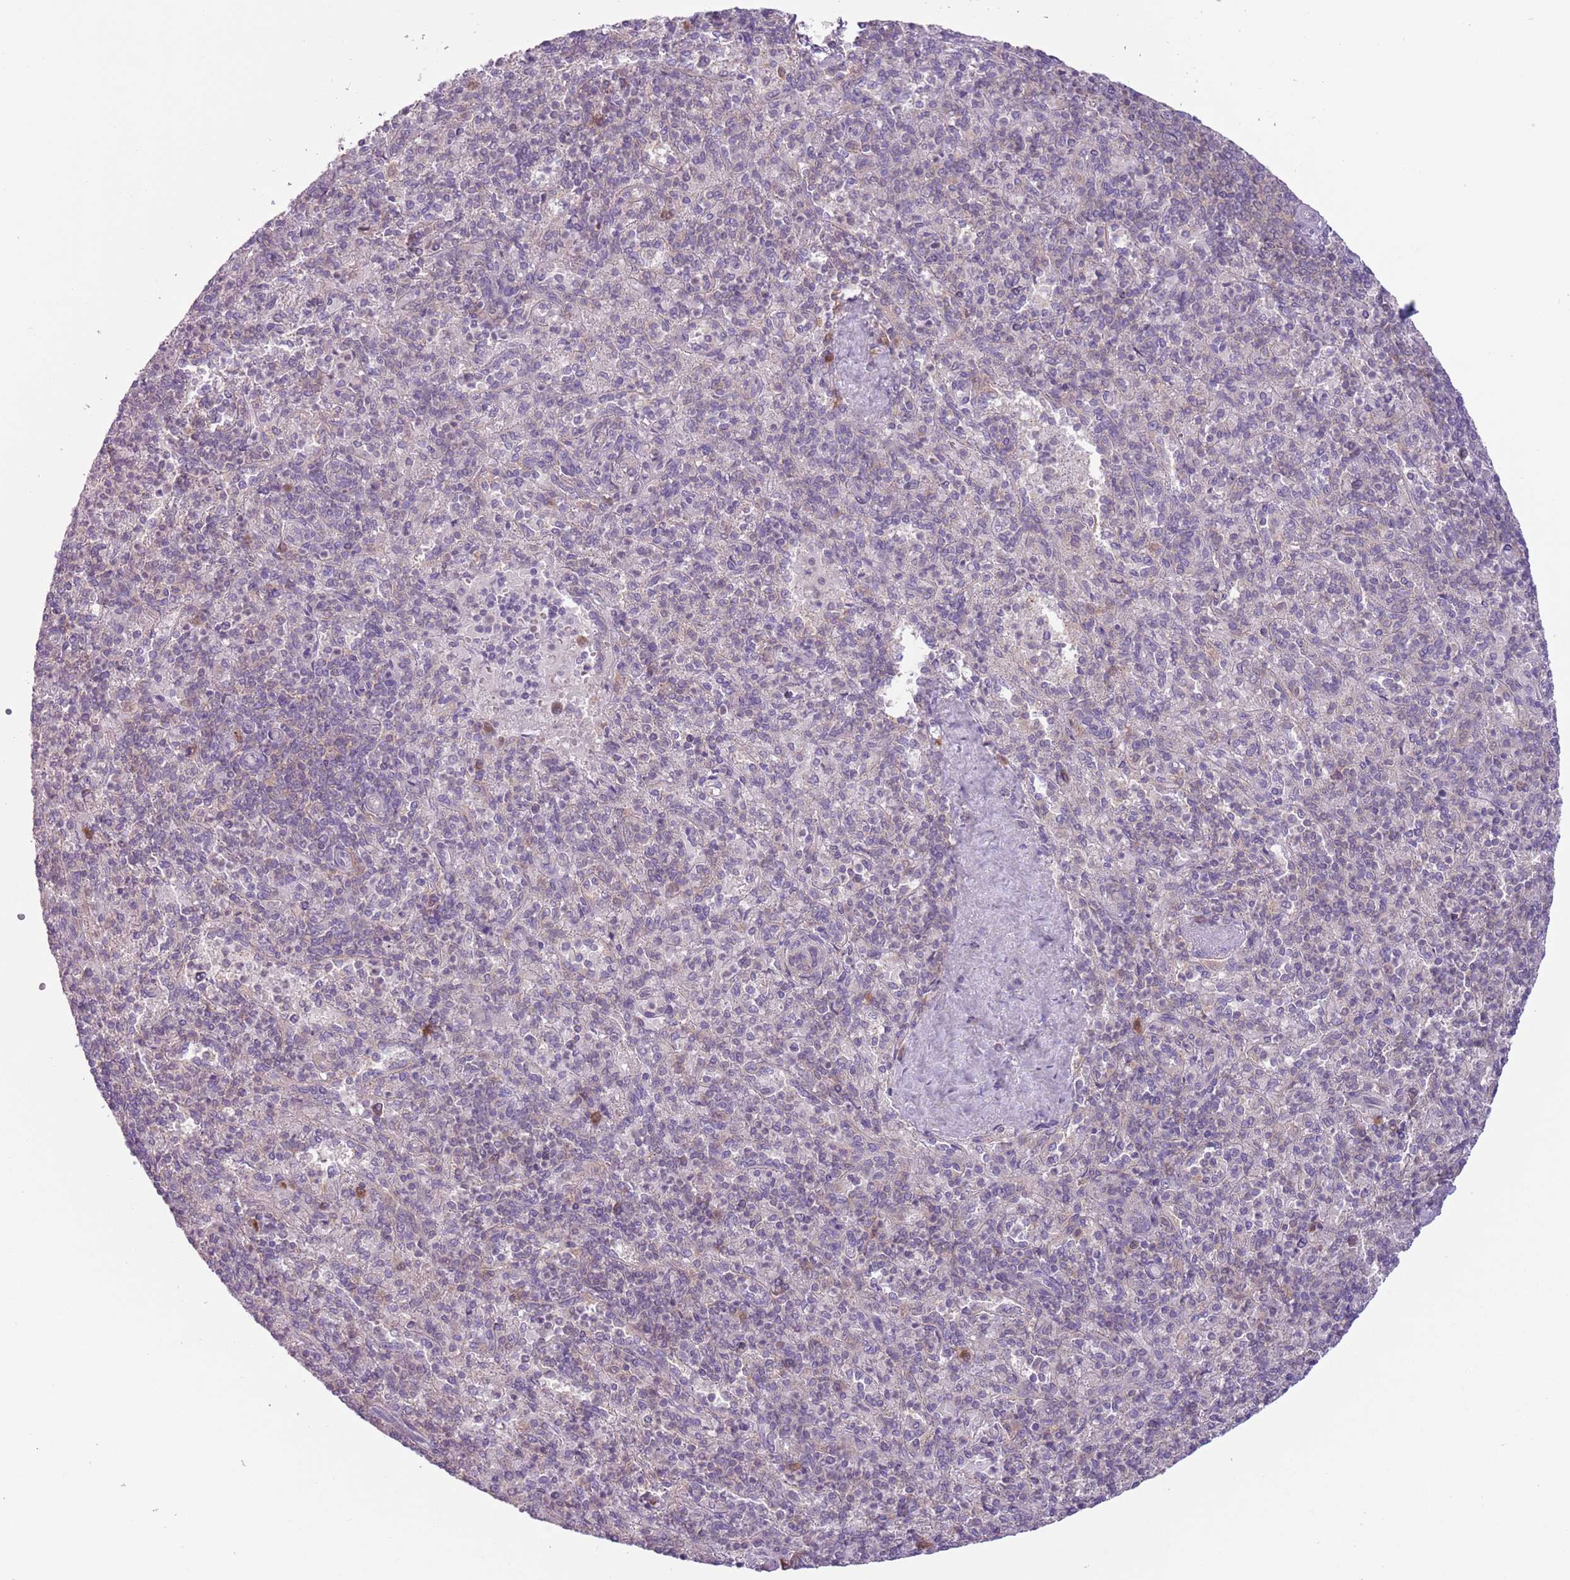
{"staining": {"intensity": "weak", "quantity": "25%-75%", "location": "cytoplasmic/membranous"}, "tissue": "spleen", "cell_type": "Cells in red pulp", "image_type": "normal", "snomed": [{"axis": "morphology", "description": "Normal tissue, NOS"}, {"axis": "topography", "description": "Spleen"}], "caption": "Immunohistochemistry (DAB) staining of benign human spleen reveals weak cytoplasmic/membranous protein expression in about 25%-75% of cells in red pulp.", "gene": "COPE", "patient": {"sex": "male", "age": 82}}